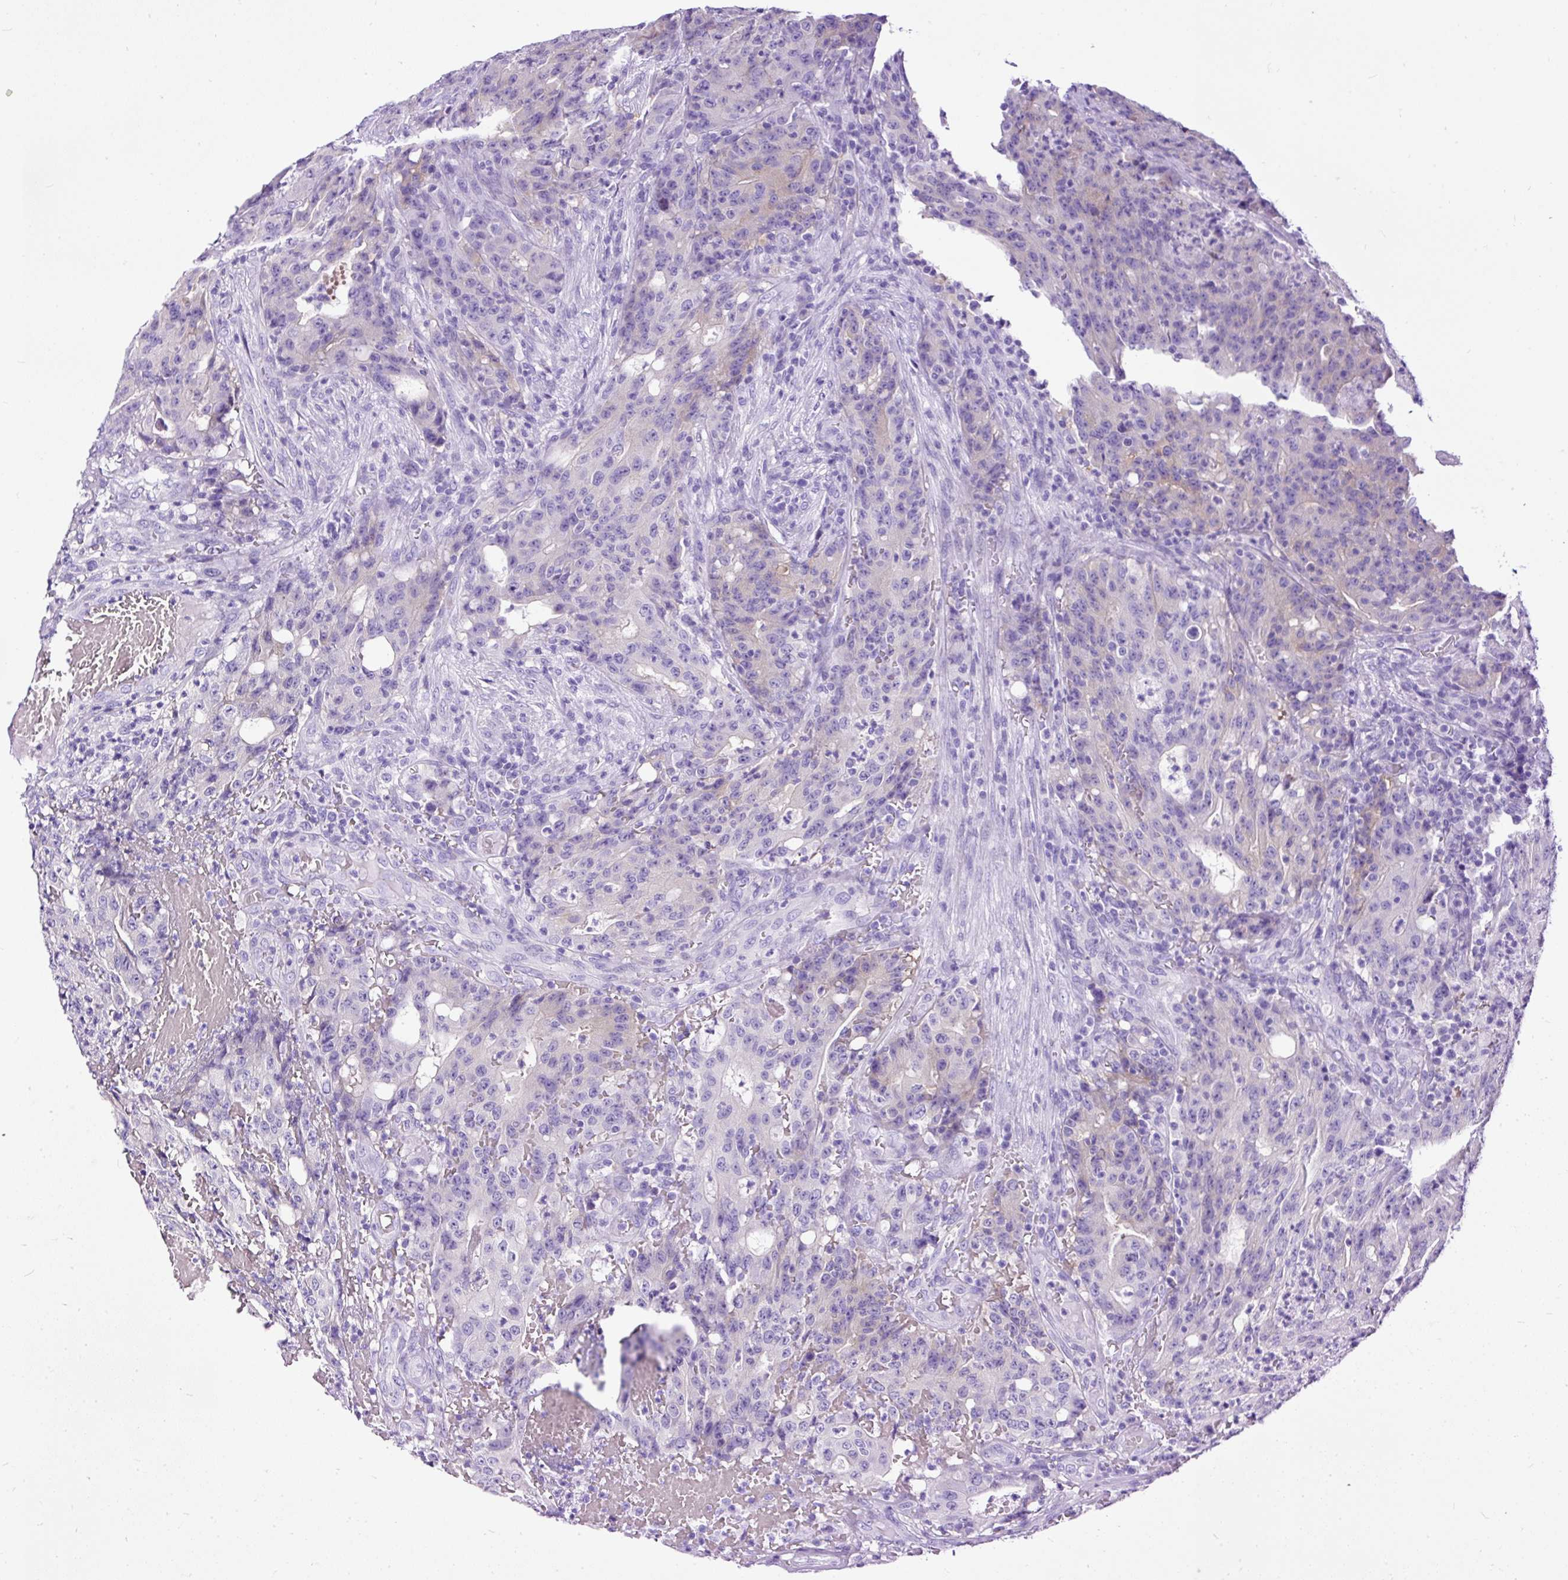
{"staining": {"intensity": "weak", "quantity": "<25%", "location": "cytoplasmic/membranous"}, "tissue": "colorectal cancer", "cell_type": "Tumor cells", "image_type": "cancer", "snomed": [{"axis": "morphology", "description": "Adenocarcinoma, NOS"}, {"axis": "topography", "description": "Colon"}], "caption": "There is no significant positivity in tumor cells of colorectal adenocarcinoma.", "gene": "STOX2", "patient": {"sex": "male", "age": 83}}